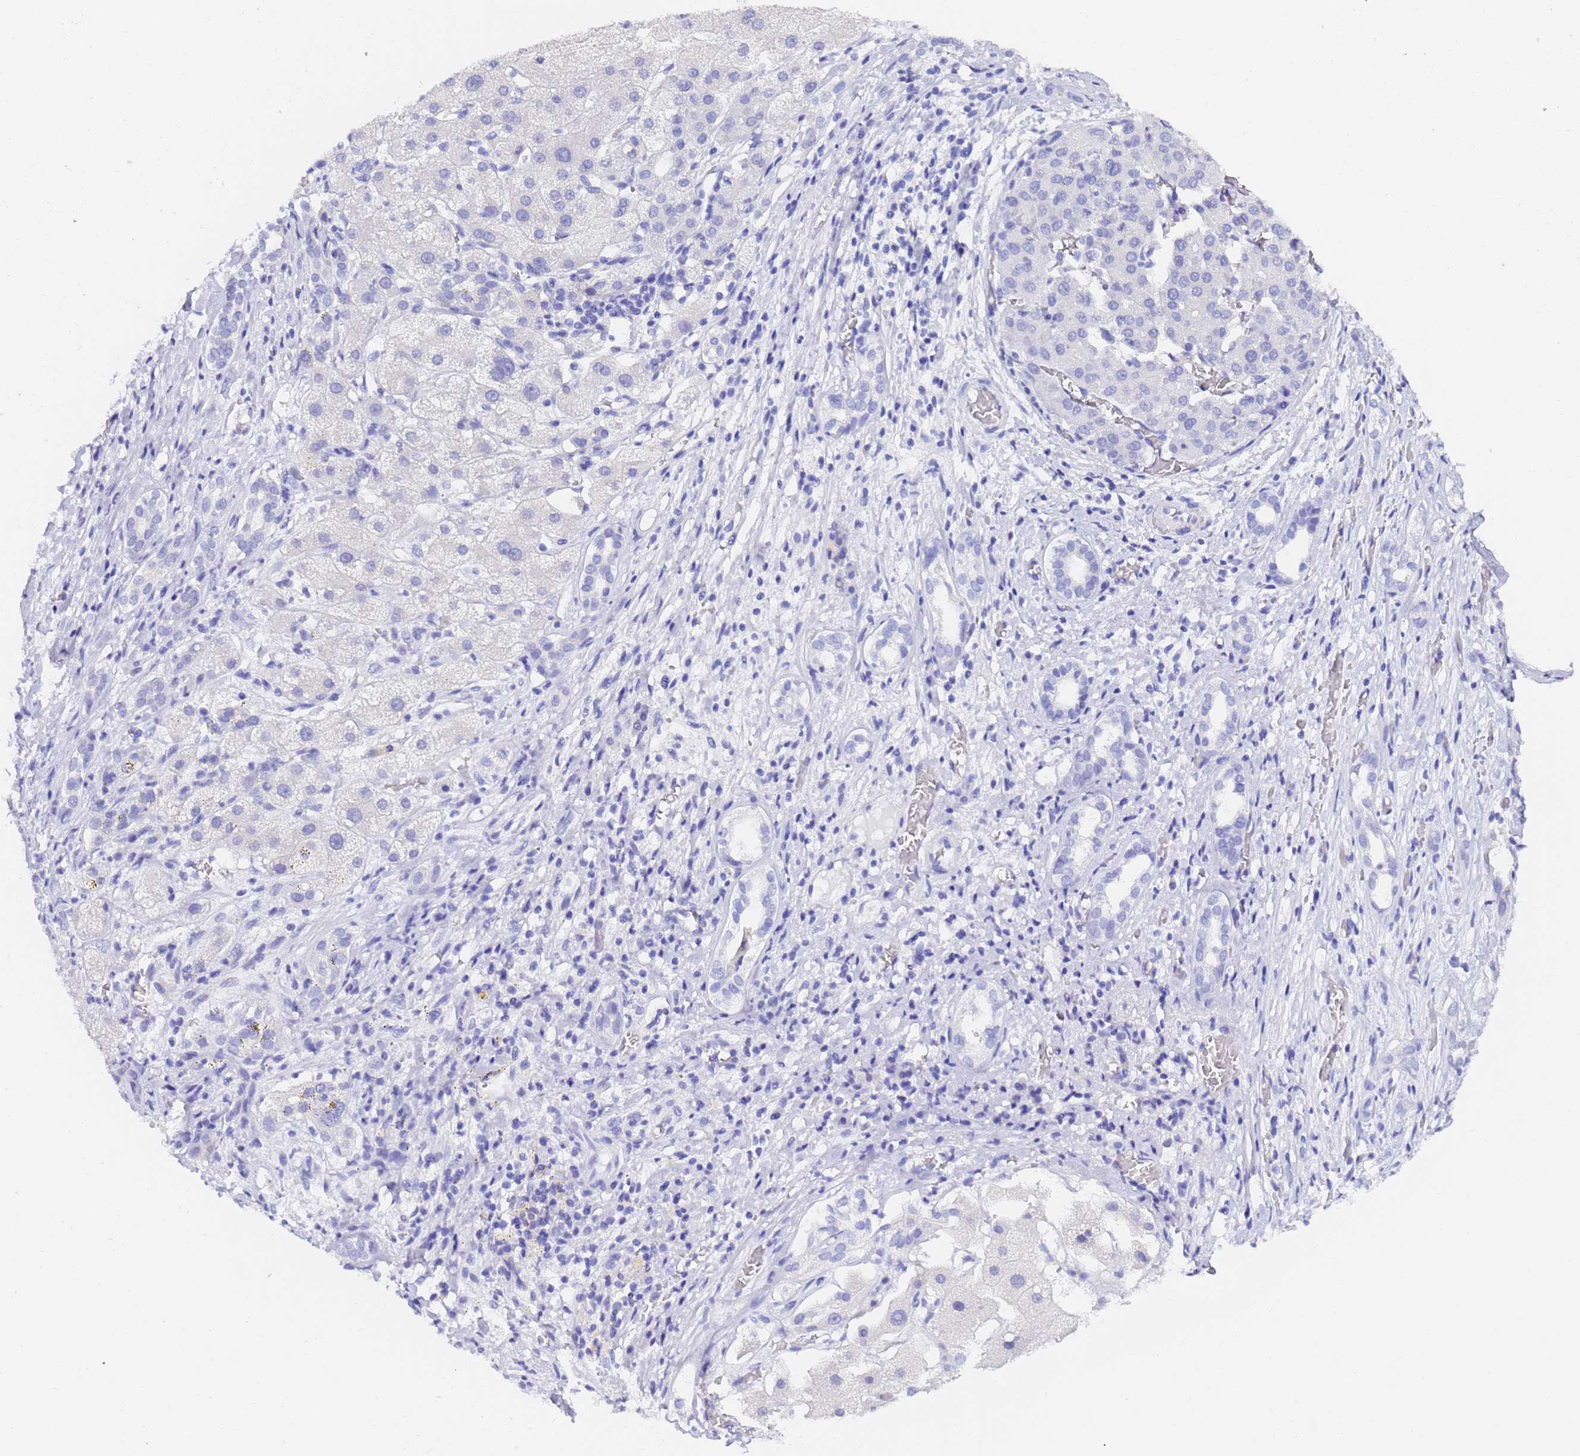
{"staining": {"intensity": "negative", "quantity": "none", "location": "none"}, "tissue": "liver cancer", "cell_type": "Tumor cells", "image_type": "cancer", "snomed": [{"axis": "morphology", "description": "Carcinoma, Hepatocellular, NOS"}, {"axis": "topography", "description": "Liver"}], "caption": "An image of human liver cancer is negative for staining in tumor cells.", "gene": "GABRA1", "patient": {"sex": "male", "age": 65}}